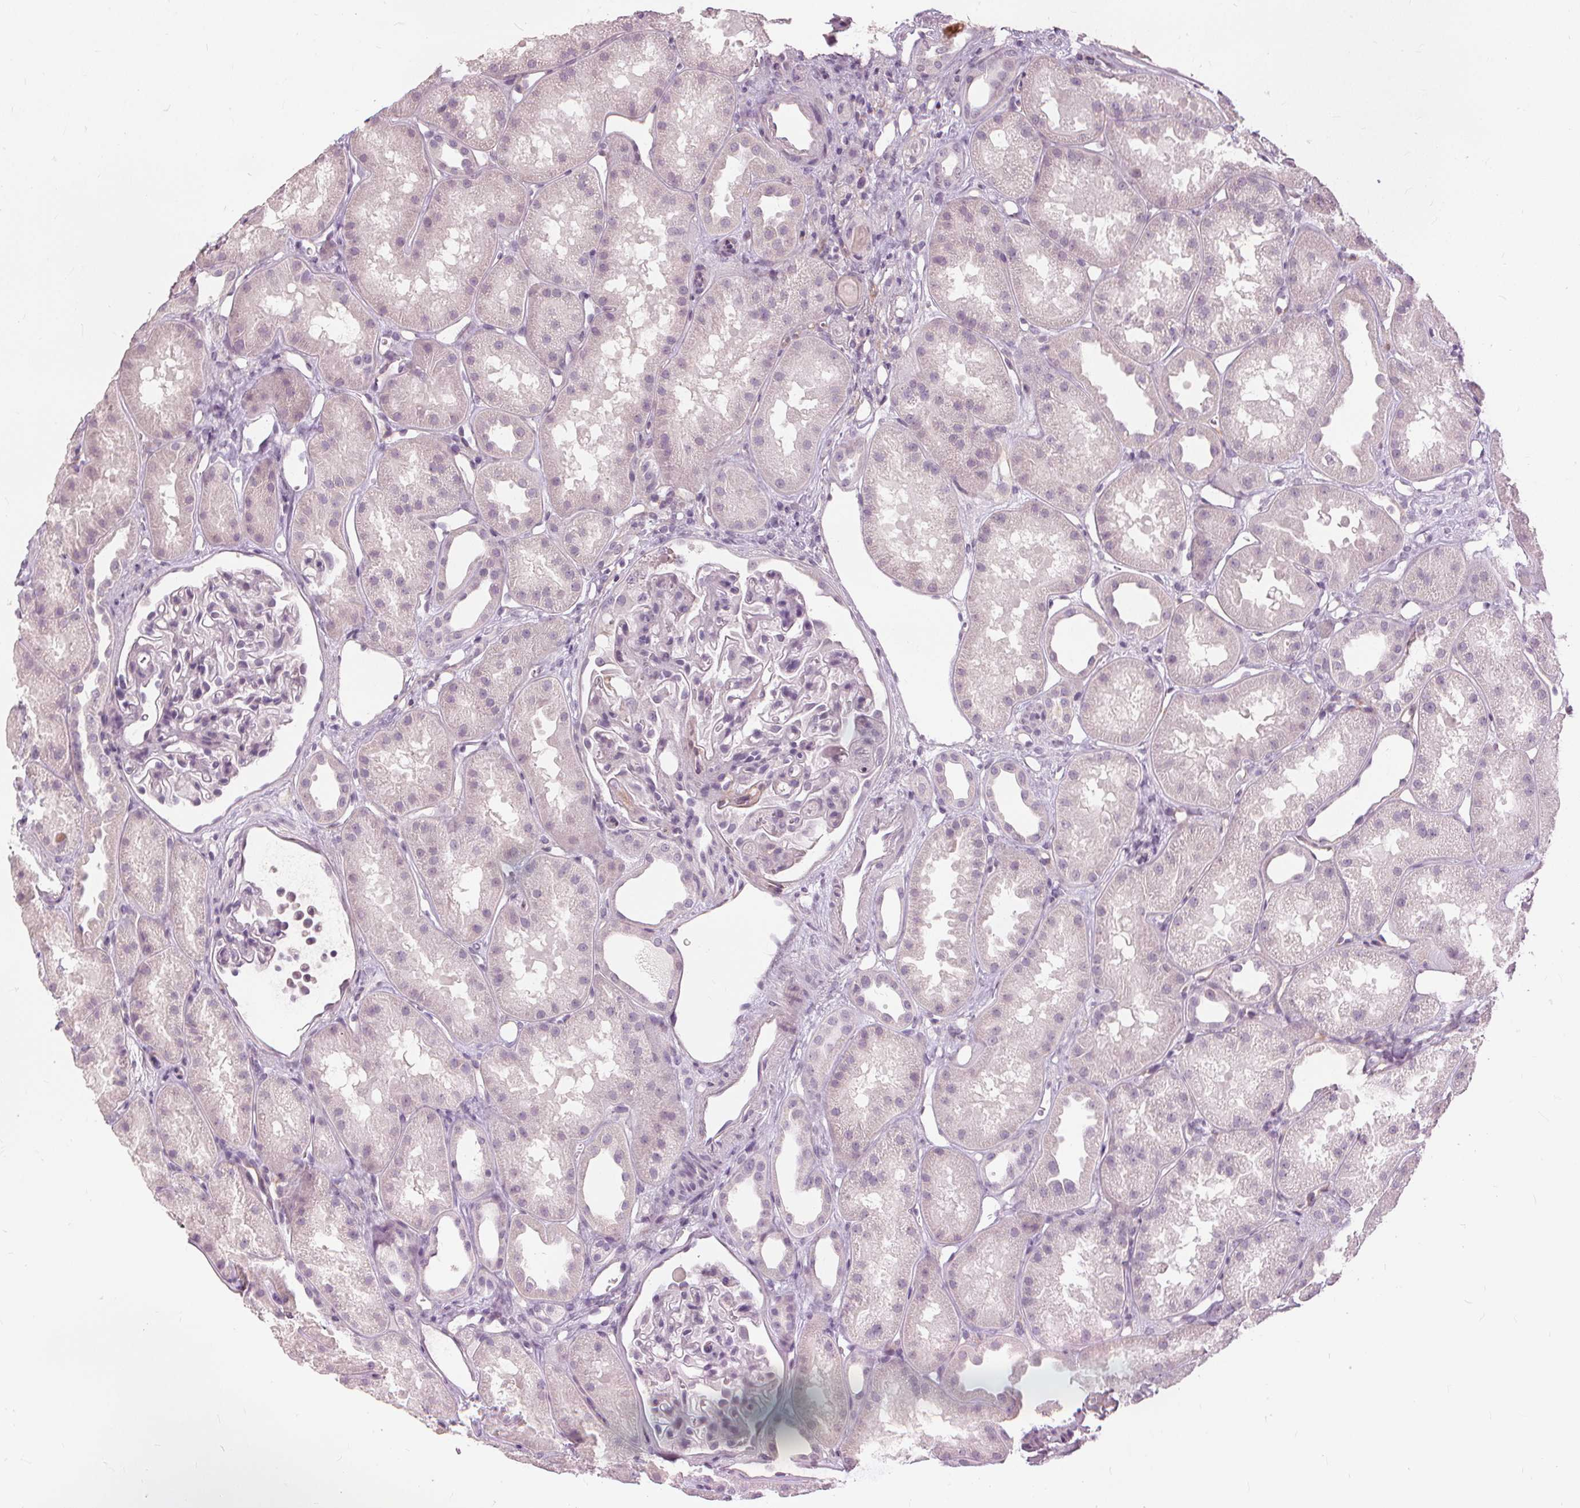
{"staining": {"intensity": "negative", "quantity": "none", "location": "none"}, "tissue": "kidney", "cell_type": "Cells in glomeruli", "image_type": "normal", "snomed": [{"axis": "morphology", "description": "Normal tissue, NOS"}, {"axis": "topography", "description": "Kidney"}], "caption": "Immunohistochemical staining of normal kidney reveals no significant positivity in cells in glomeruli.", "gene": "SFTPD", "patient": {"sex": "male", "age": 61}}